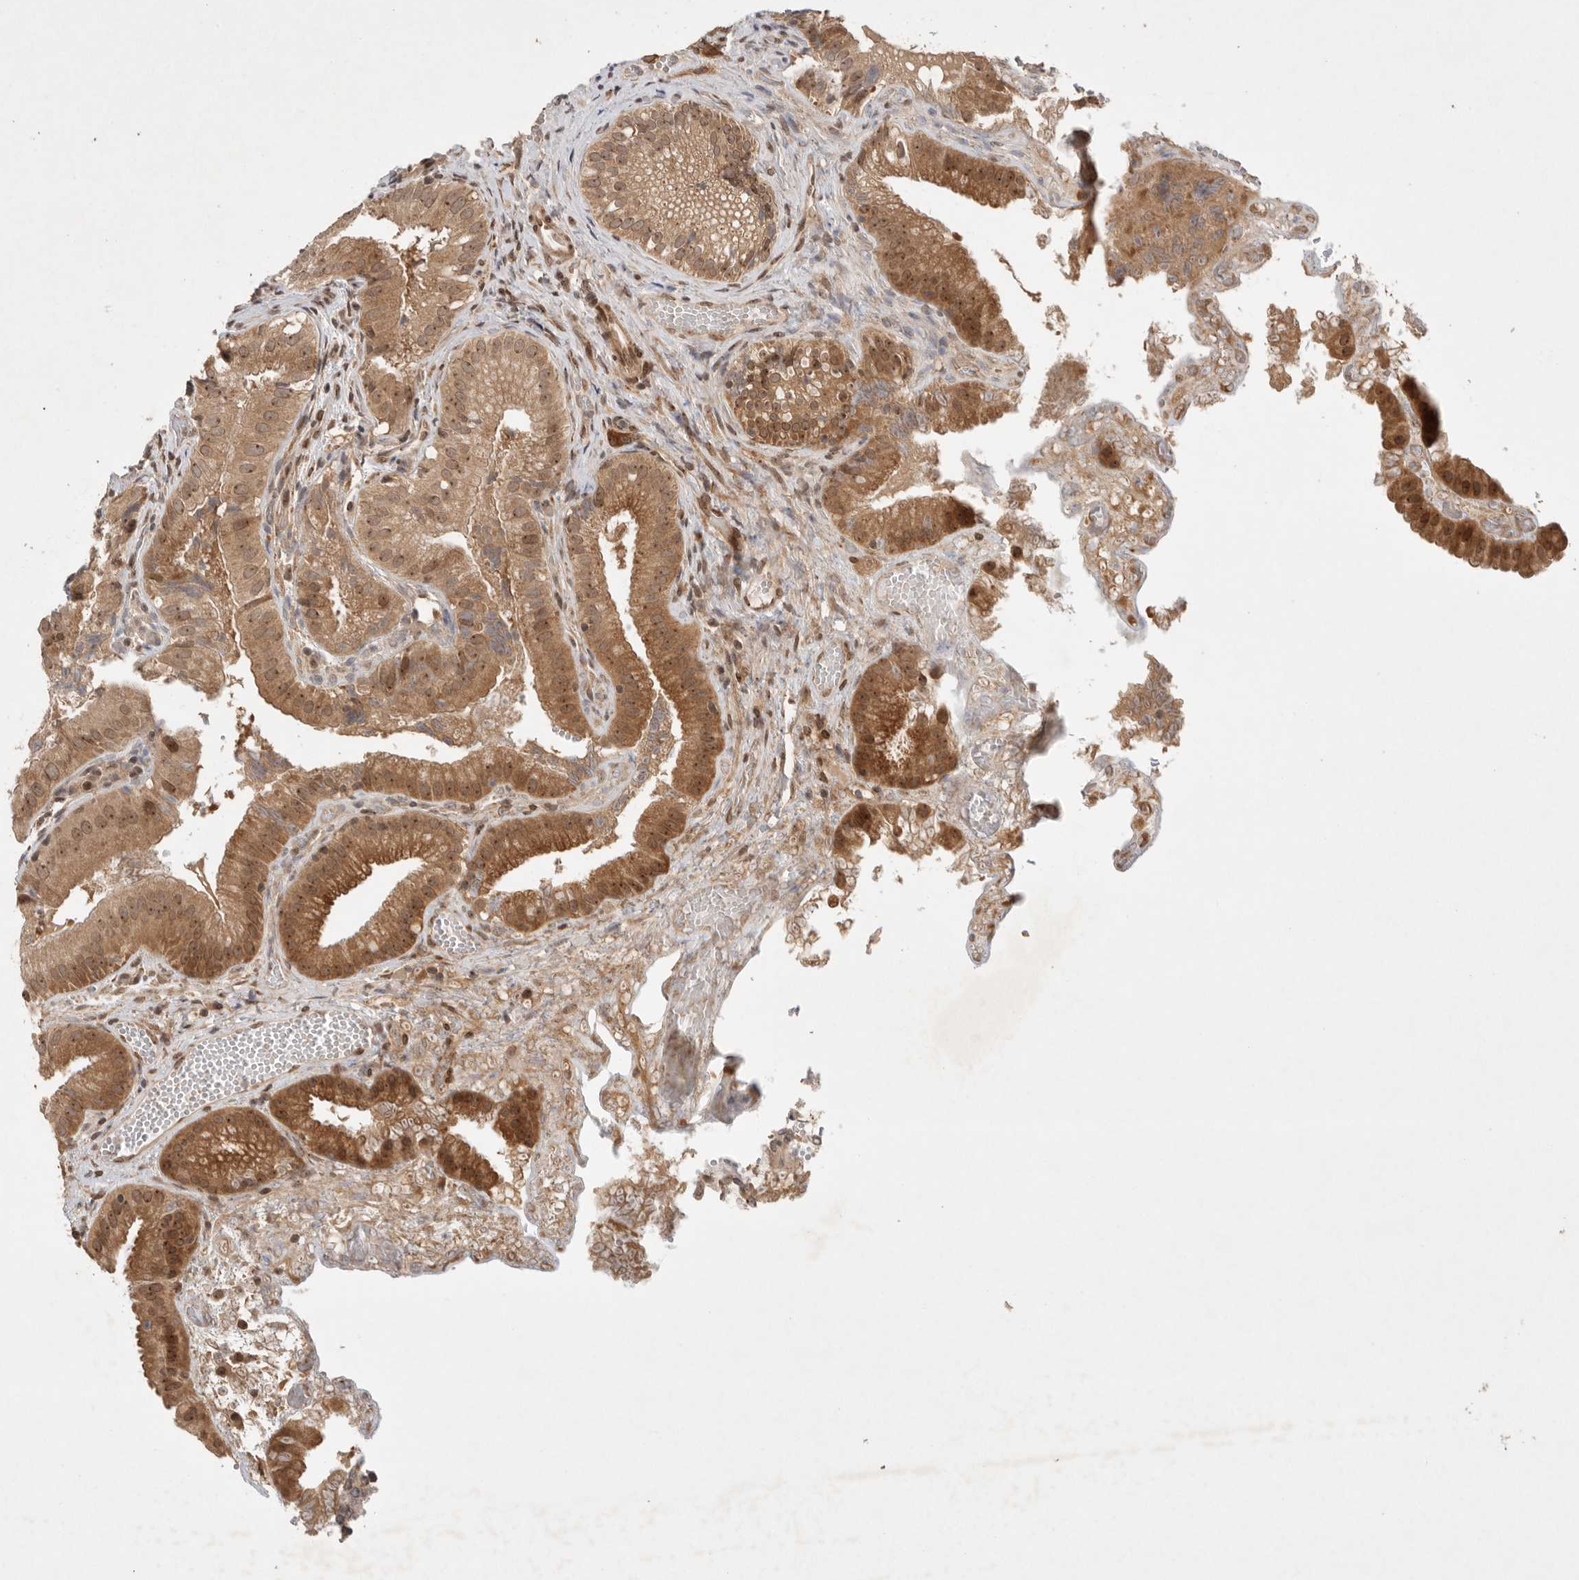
{"staining": {"intensity": "moderate", "quantity": ">75%", "location": "cytoplasmic/membranous,nuclear"}, "tissue": "gallbladder", "cell_type": "Glandular cells", "image_type": "normal", "snomed": [{"axis": "morphology", "description": "Normal tissue, NOS"}, {"axis": "topography", "description": "Gallbladder"}], "caption": "Immunohistochemistry (IHC) of normal human gallbladder demonstrates medium levels of moderate cytoplasmic/membranous,nuclear positivity in approximately >75% of glandular cells.", "gene": "LEMD3", "patient": {"sex": "female", "age": 30}}